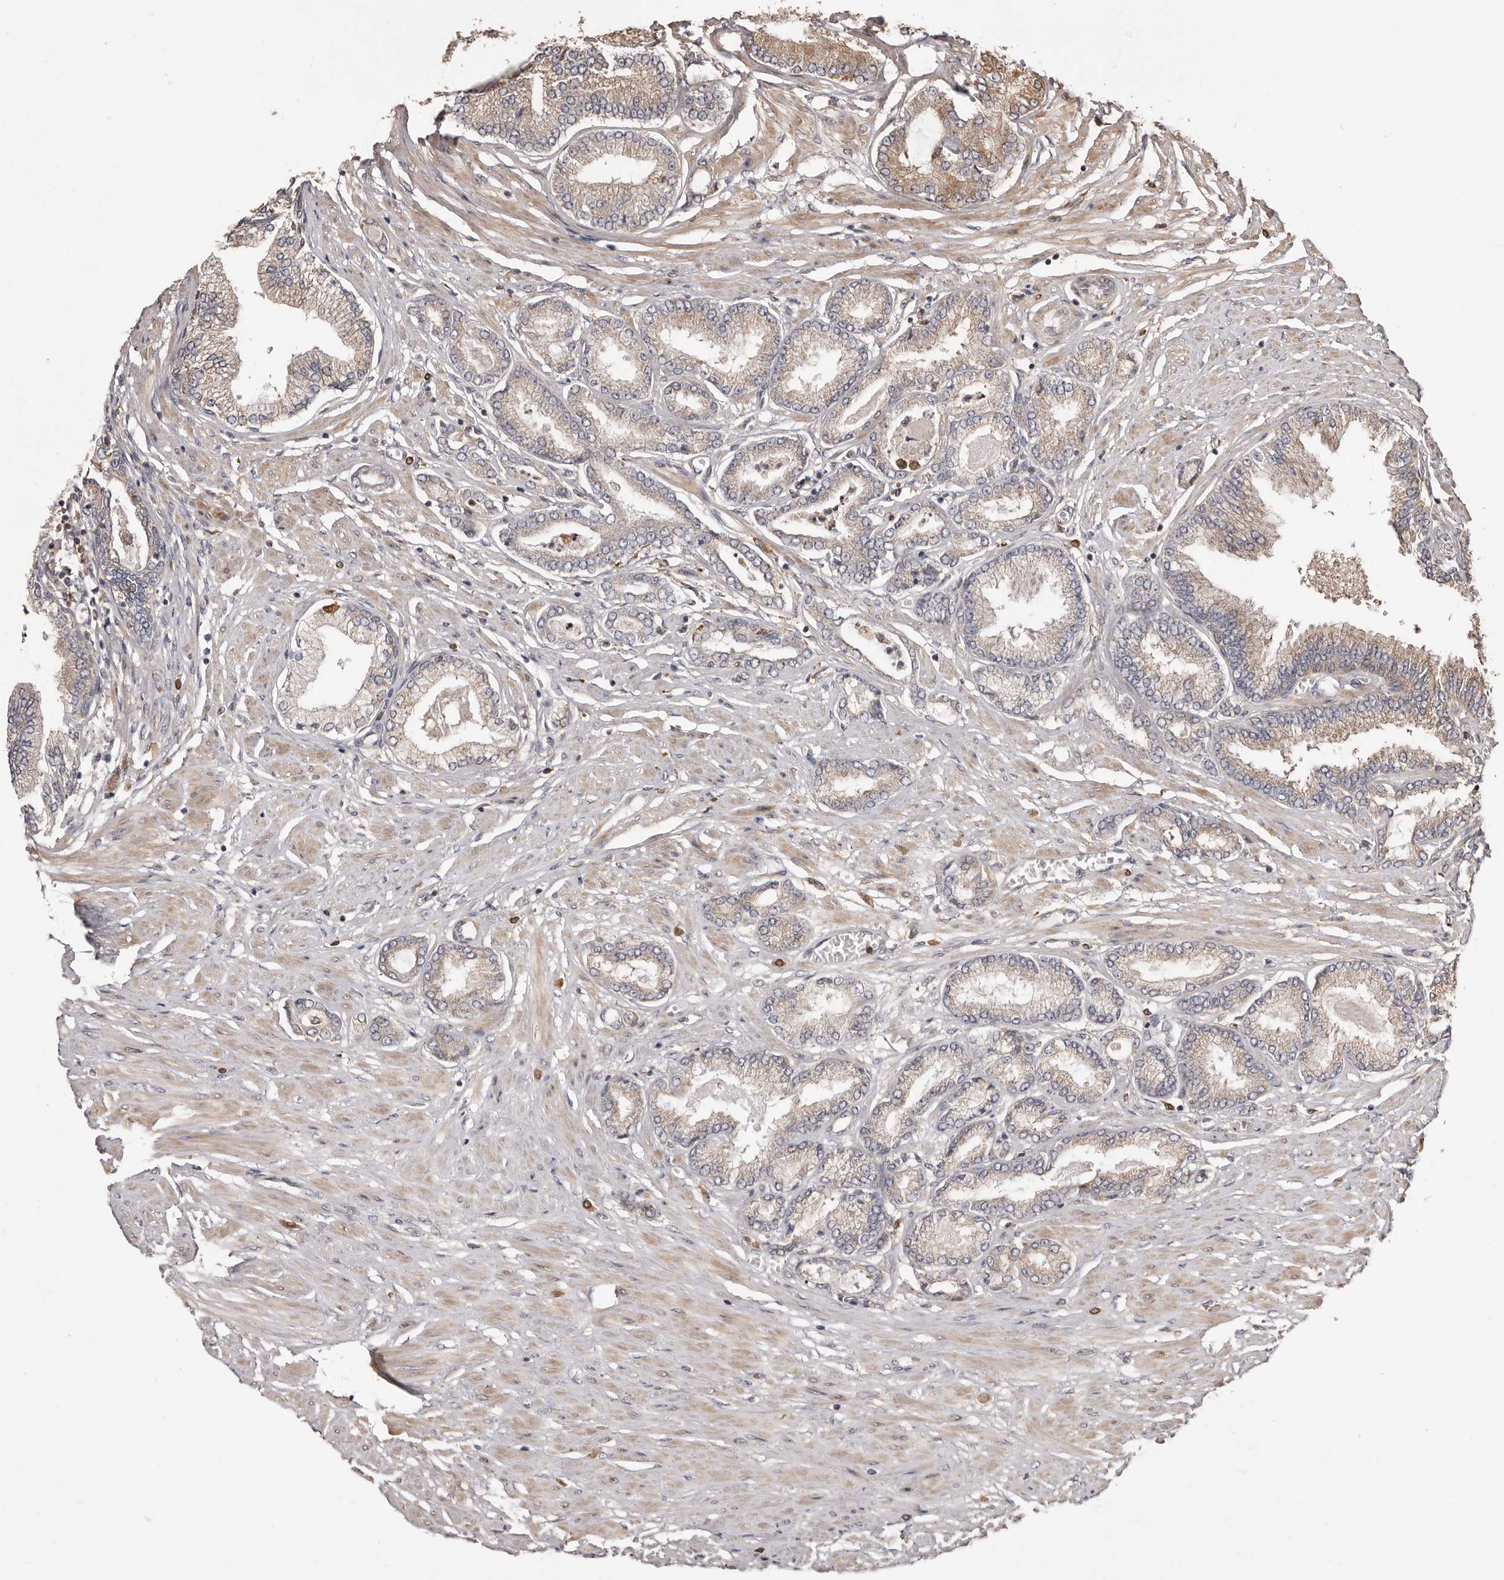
{"staining": {"intensity": "weak", "quantity": "<25%", "location": "cytoplasmic/membranous"}, "tissue": "prostate cancer", "cell_type": "Tumor cells", "image_type": "cancer", "snomed": [{"axis": "morphology", "description": "Adenocarcinoma, Low grade"}, {"axis": "topography", "description": "Prostate"}], "caption": "The micrograph shows no staining of tumor cells in prostate cancer (low-grade adenocarcinoma). (Brightfield microscopy of DAB immunohistochemistry (IHC) at high magnification).", "gene": "ZCCHC7", "patient": {"sex": "male", "age": 63}}